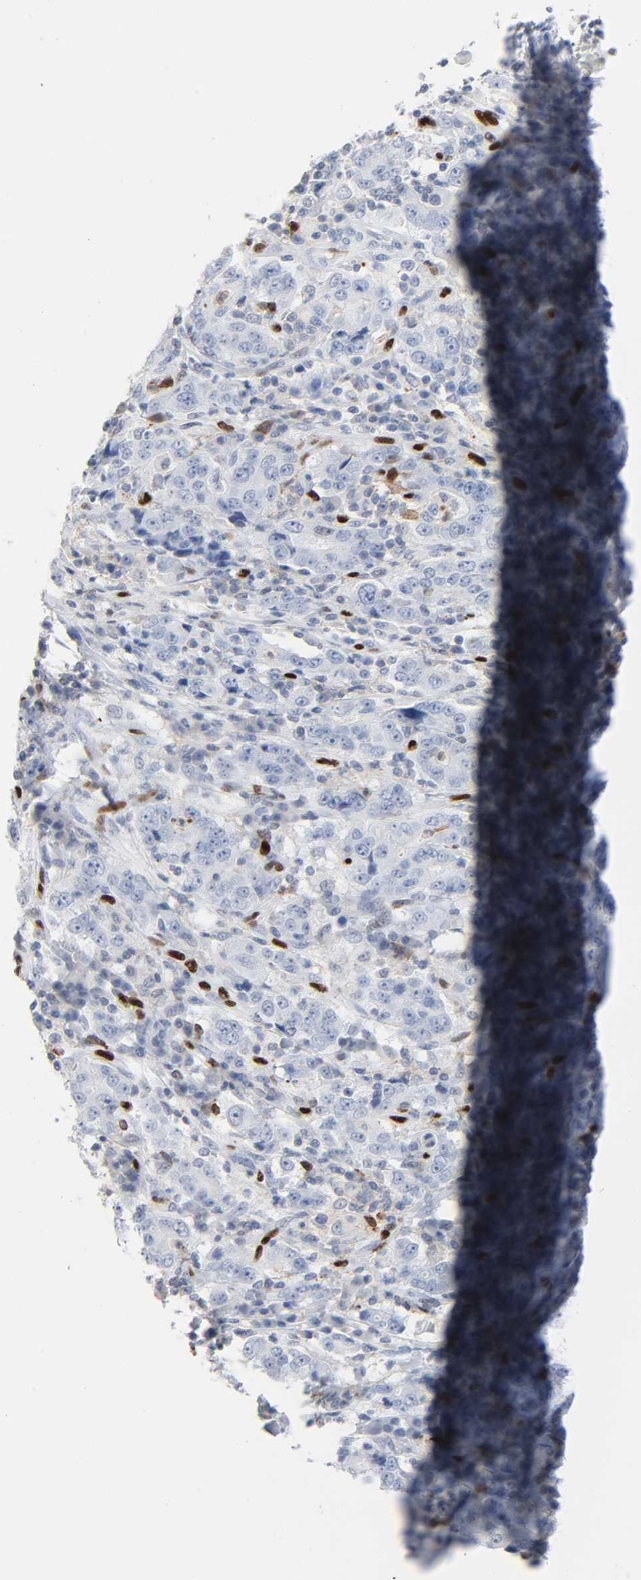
{"staining": {"intensity": "weak", "quantity": "<25%", "location": "nuclear"}, "tissue": "stomach cancer", "cell_type": "Tumor cells", "image_type": "cancer", "snomed": [{"axis": "morphology", "description": "Normal tissue, NOS"}, {"axis": "morphology", "description": "Adenocarcinoma, NOS"}, {"axis": "topography", "description": "Stomach, upper"}, {"axis": "topography", "description": "Stomach"}], "caption": "Protein analysis of adenocarcinoma (stomach) displays no significant expression in tumor cells. (Stains: DAB (3,3'-diaminobenzidine) IHC with hematoxylin counter stain, Microscopy: brightfield microscopy at high magnification).", "gene": "WAS", "patient": {"sex": "male", "age": 59}}